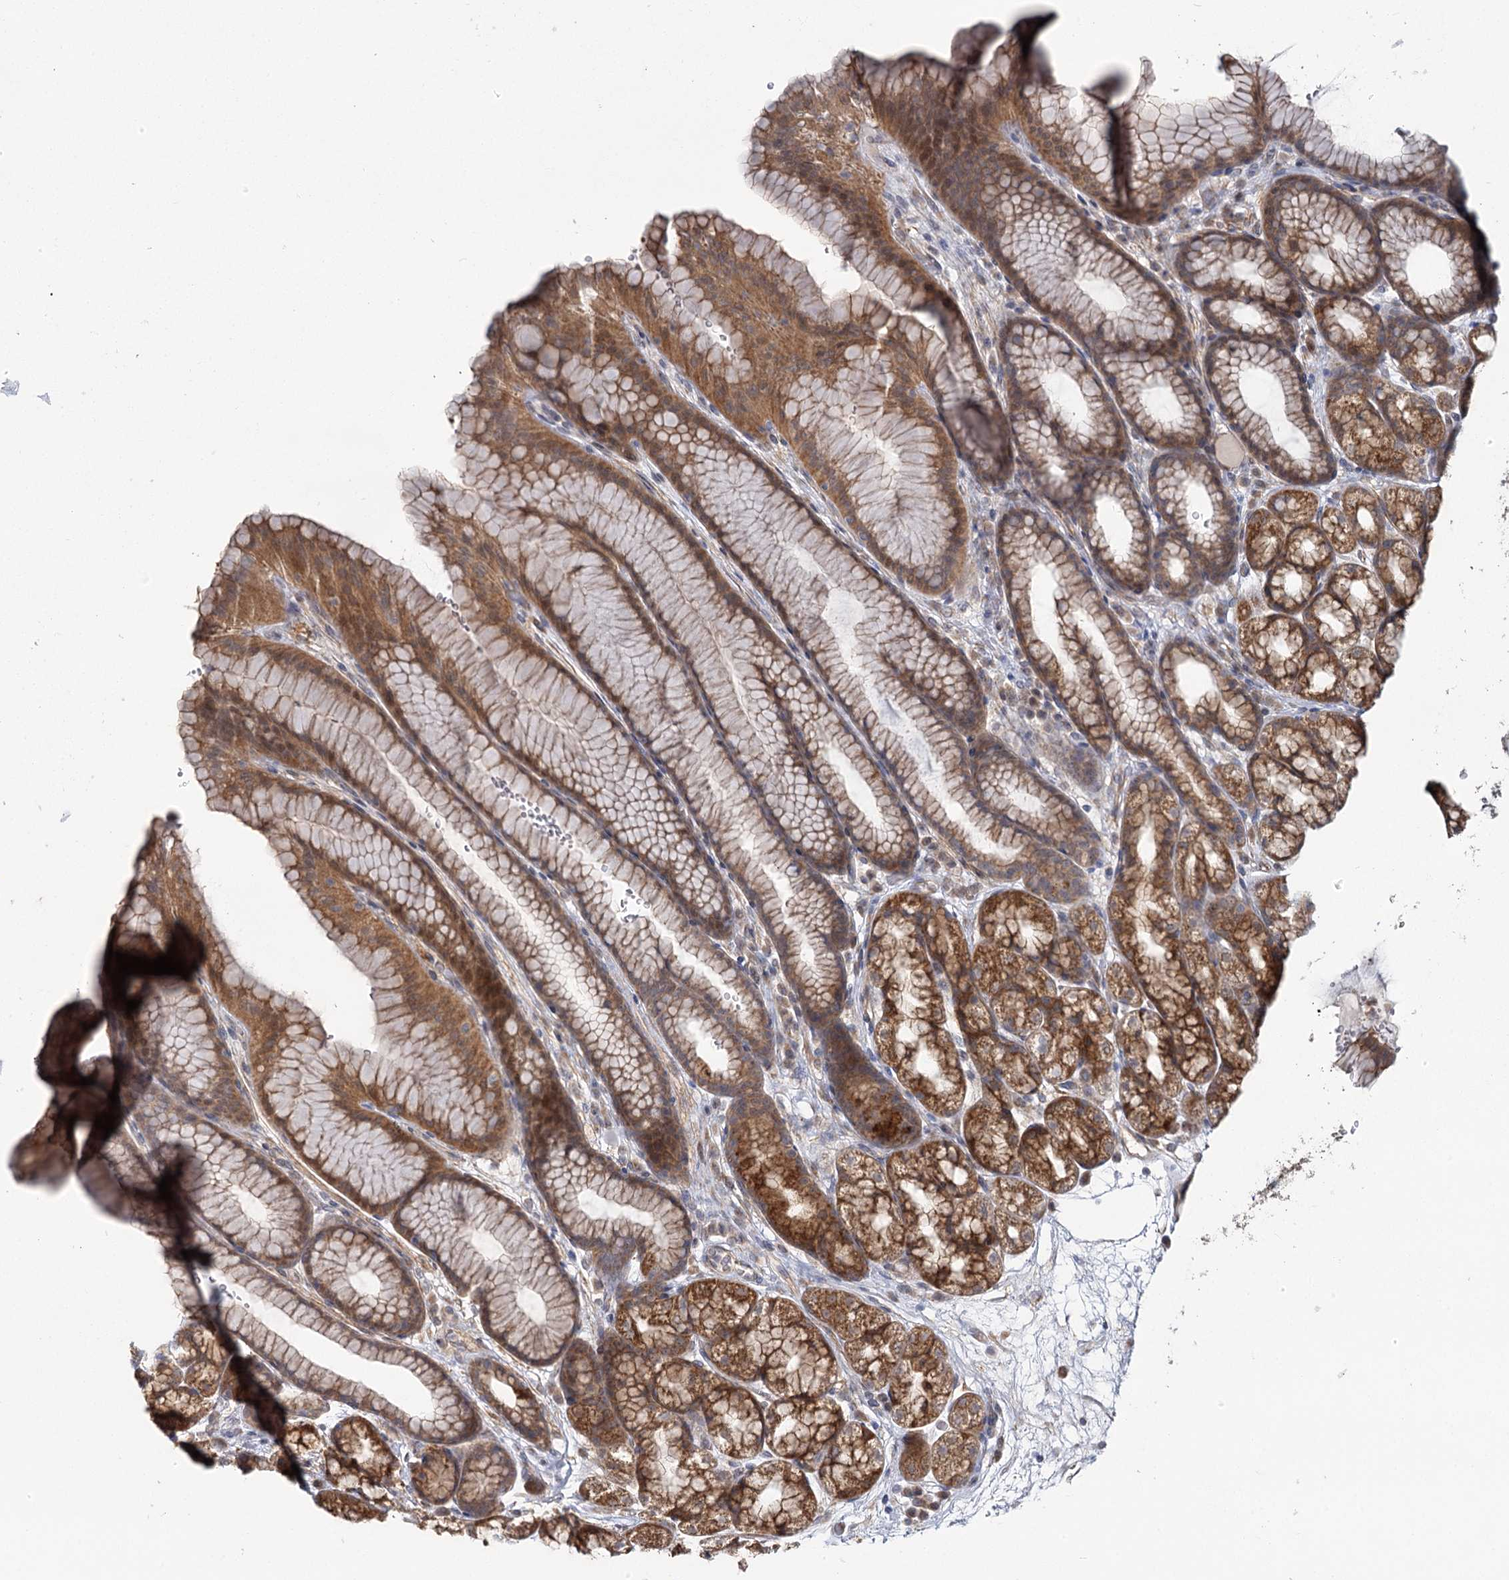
{"staining": {"intensity": "strong", "quantity": ">75%", "location": "cytoplasmic/membranous"}, "tissue": "stomach", "cell_type": "Glandular cells", "image_type": "normal", "snomed": [{"axis": "morphology", "description": "Normal tissue, NOS"}, {"axis": "morphology", "description": "Adenocarcinoma, NOS"}, {"axis": "topography", "description": "Stomach"}], "caption": "Benign stomach reveals strong cytoplasmic/membranous expression in approximately >75% of glandular cells, visualized by immunohistochemistry. (Brightfield microscopy of DAB IHC at high magnification).", "gene": "TBC1D9B", "patient": {"sex": "male", "age": 57}}